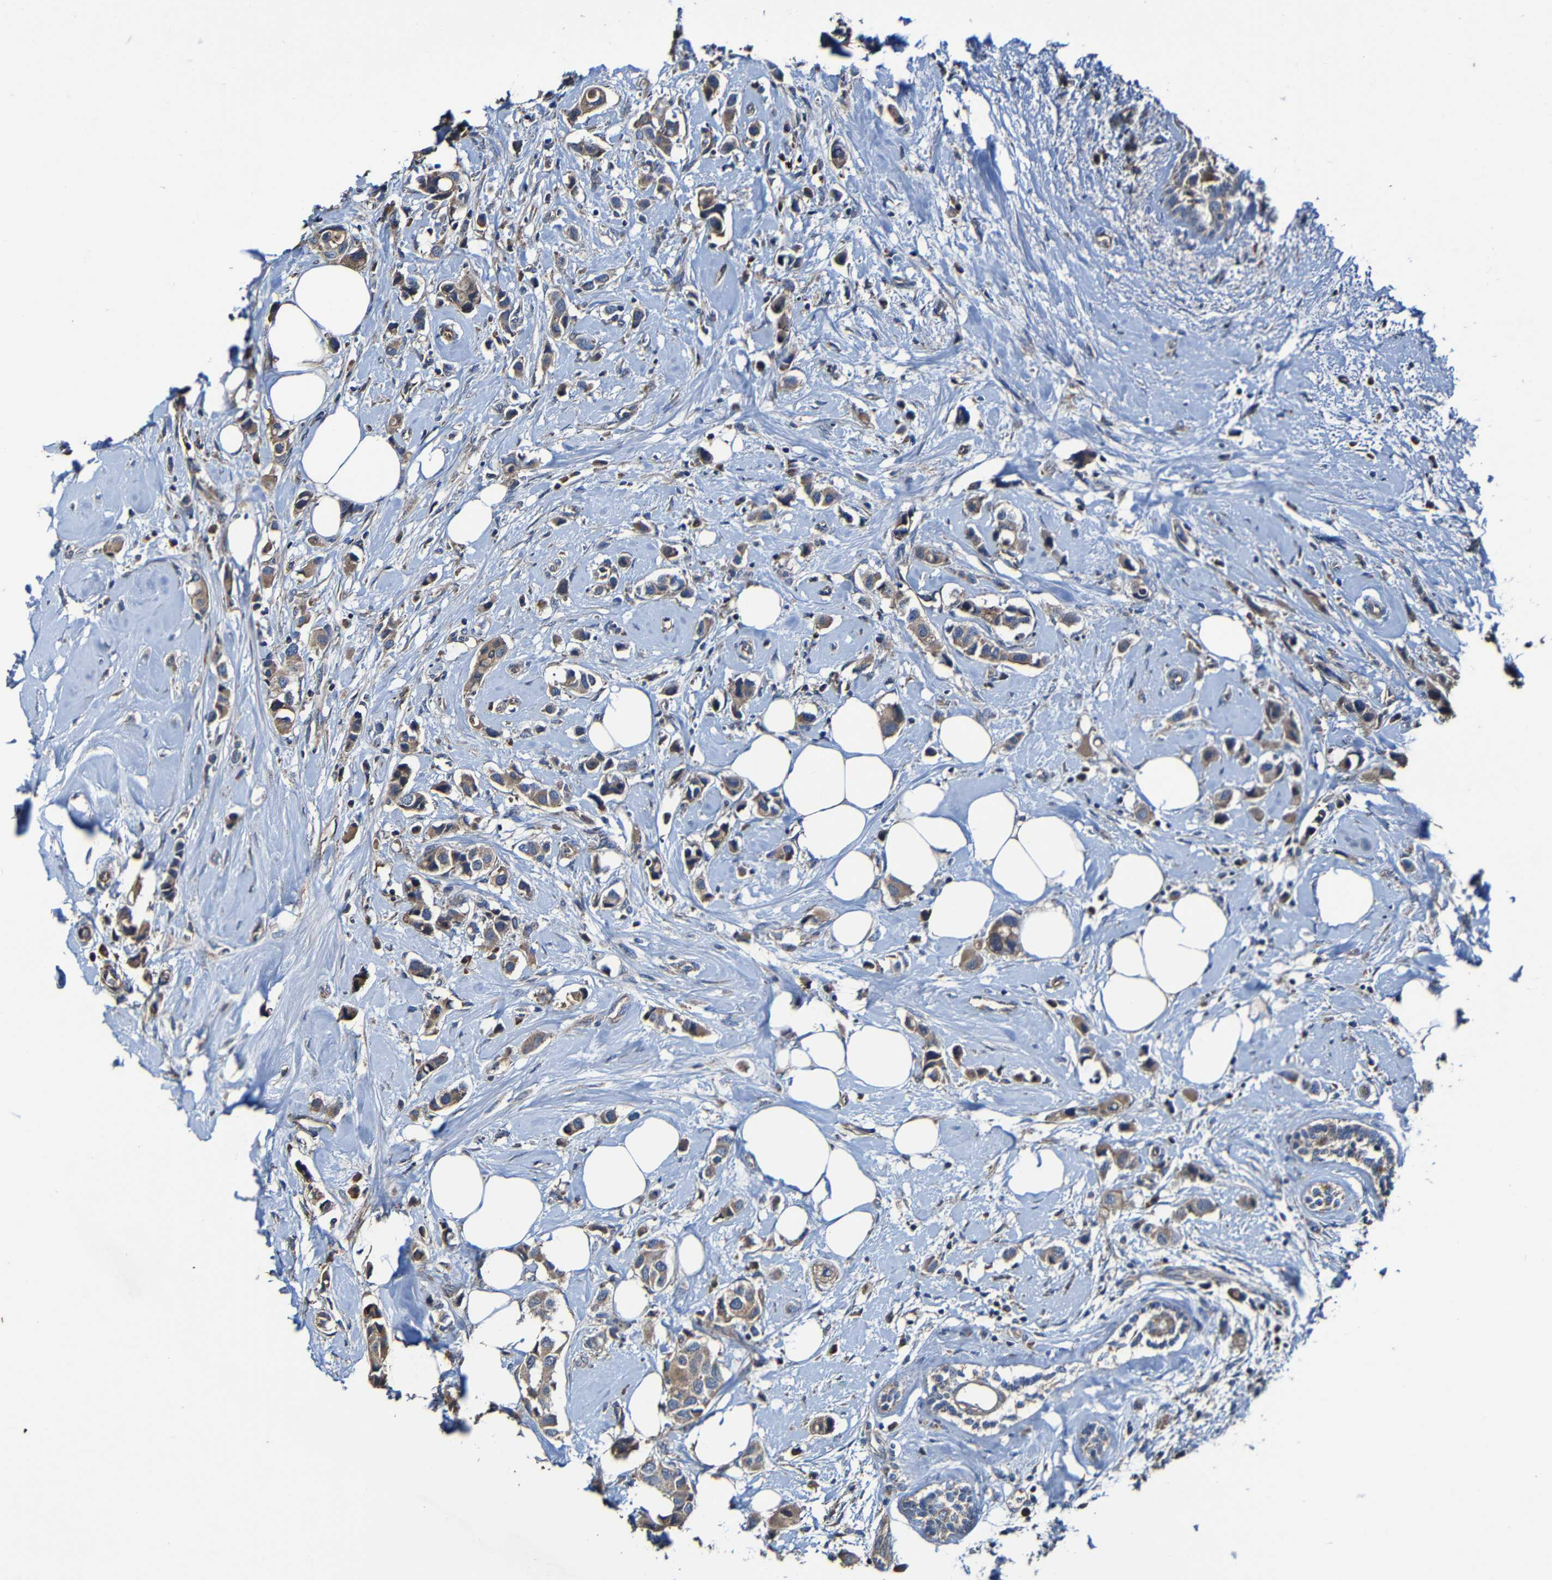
{"staining": {"intensity": "moderate", "quantity": ">75%", "location": "cytoplasmic/membranous"}, "tissue": "breast cancer", "cell_type": "Tumor cells", "image_type": "cancer", "snomed": [{"axis": "morphology", "description": "Normal tissue, NOS"}, {"axis": "morphology", "description": "Duct carcinoma"}, {"axis": "topography", "description": "Breast"}], "caption": "Tumor cells show medium levels of moderate cytoplasmic/membranous expression in approximately >75% of cells in intraductal carcinoma (breast). (Brightfield microscopy of DAB IHC at high magnification).", "gene": "ADAM15", "patient": {"sex": "female", "age": 50}}